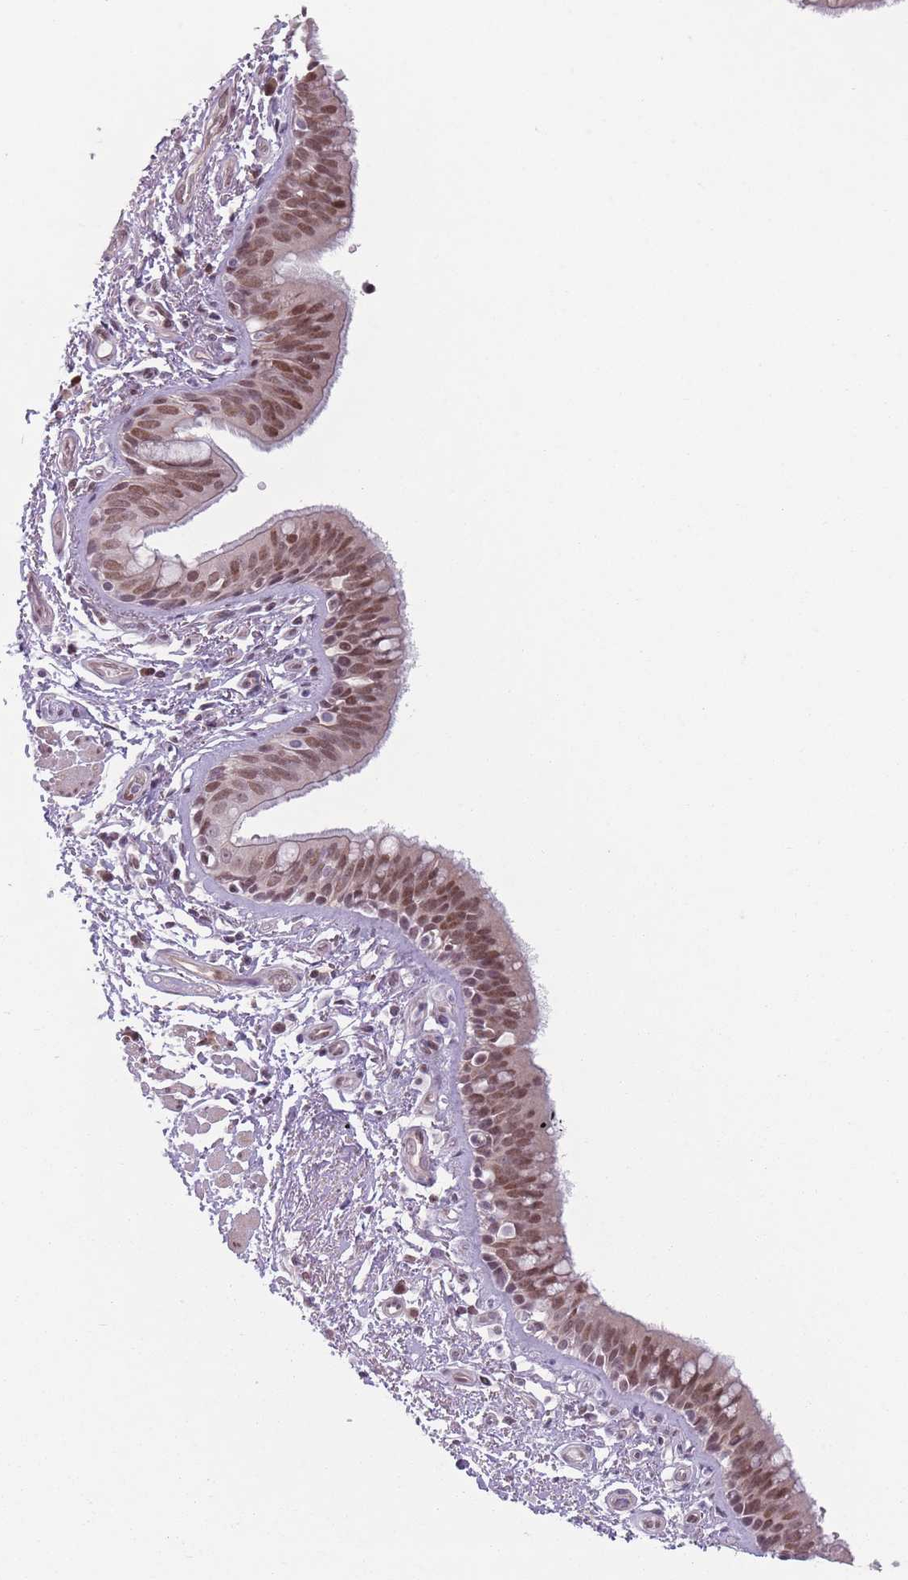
{"staining": {"intensity": "moderate", "quantity": ">75%", "location": "nuclear"}, "tissue": "bronchus", "cell_type": "Respiratory epithelial cells", "image_type": "normal", "snomed": [{"axis": "morphology", "description": "Normal tissue, NOS"}, {"axis": "morphology", "description": "Neoplasm, uncertain whether benign or malignant"}, {"axis": "topography", "description": "Bronchus"}, {"axis": "topography", "description": "Lung"}], "caption": "Immunohistochemical staining of unremarkable human bronchus shows >75% levels of moderate nuclear protein positivity in approximately >75% of respiratory epithelial cells.", "gene": "SH3BGRL2", "patient": {"sex": "male", "age": 55}}